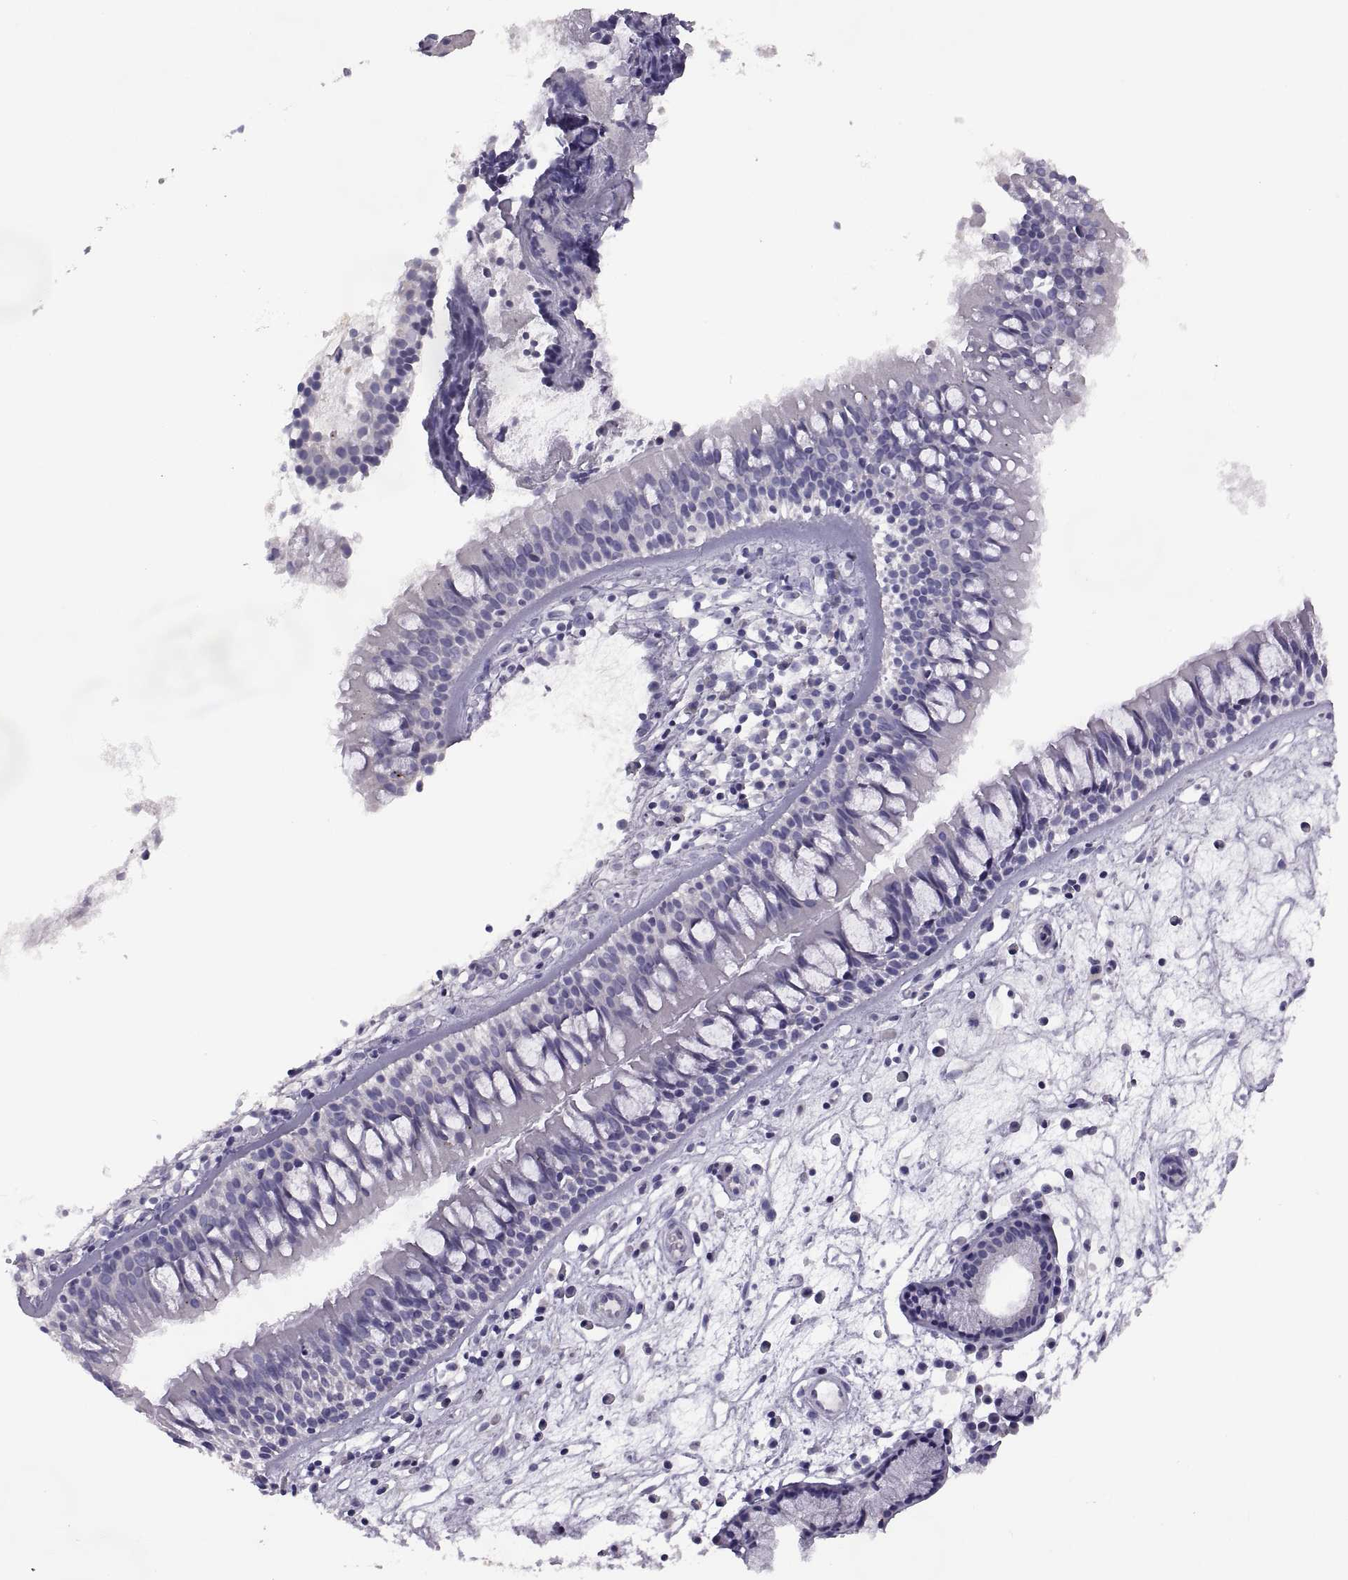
{"staining": {"intensity": "negative", "quantity": "none", "location": "none"}, "tissue": "nasopharynx", "cell_type": "Respiratory epithelial cells", "image_type": "normal", "snomed": [{"axis": "morphology", "description": "Normal tissue, NOS"}, {"axis": "topography", "description": "Nasopharynx"}], "caption": "This is an immunohistochemistry (IHC) micrograph of unremarkable human nasopharynx. There is no expression in respiratory epithelial cells.", "gene": "TBX19", "patient": {"sex": "female", "age": 68}}